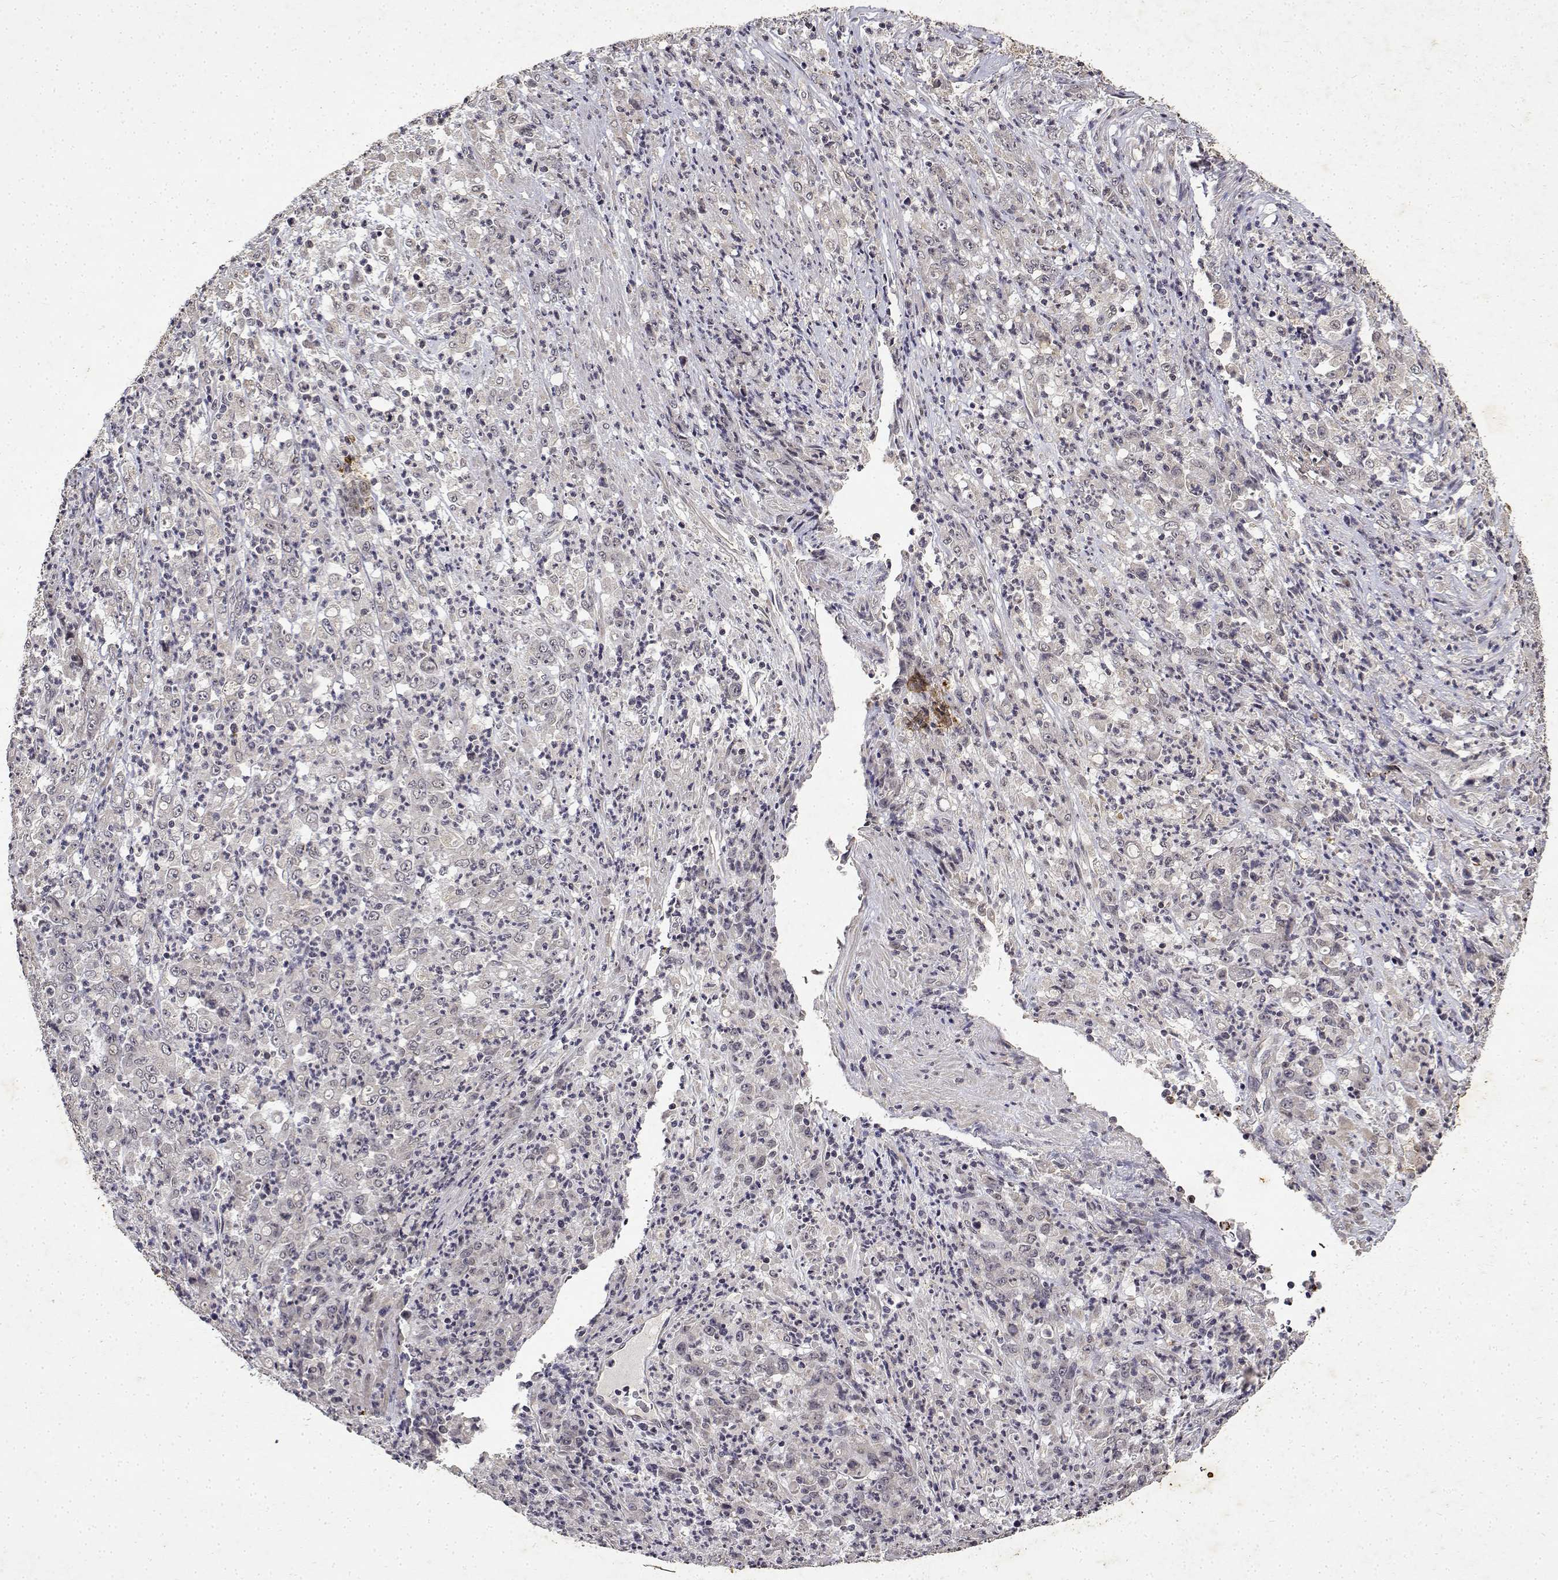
{"staining": {"intensity": "negative", "quantity": "none", "location": "none"}, "tissue": "stomach cancer", "cell_type": "Tumor cells", "image_type": "cancer", "snomed": [{"axis": "morphology", "description": "Adenocarcinoma, NOS"}, {"axis": "topography", "description": "Stomach, lower"}], "caption": "This is an immunohistochemistry micrograph of human stomach adenocarcinoma. There is no positivity in tumor cells.", "gene": "BDNF", "patient": {"sex": "female", "age": 71}}